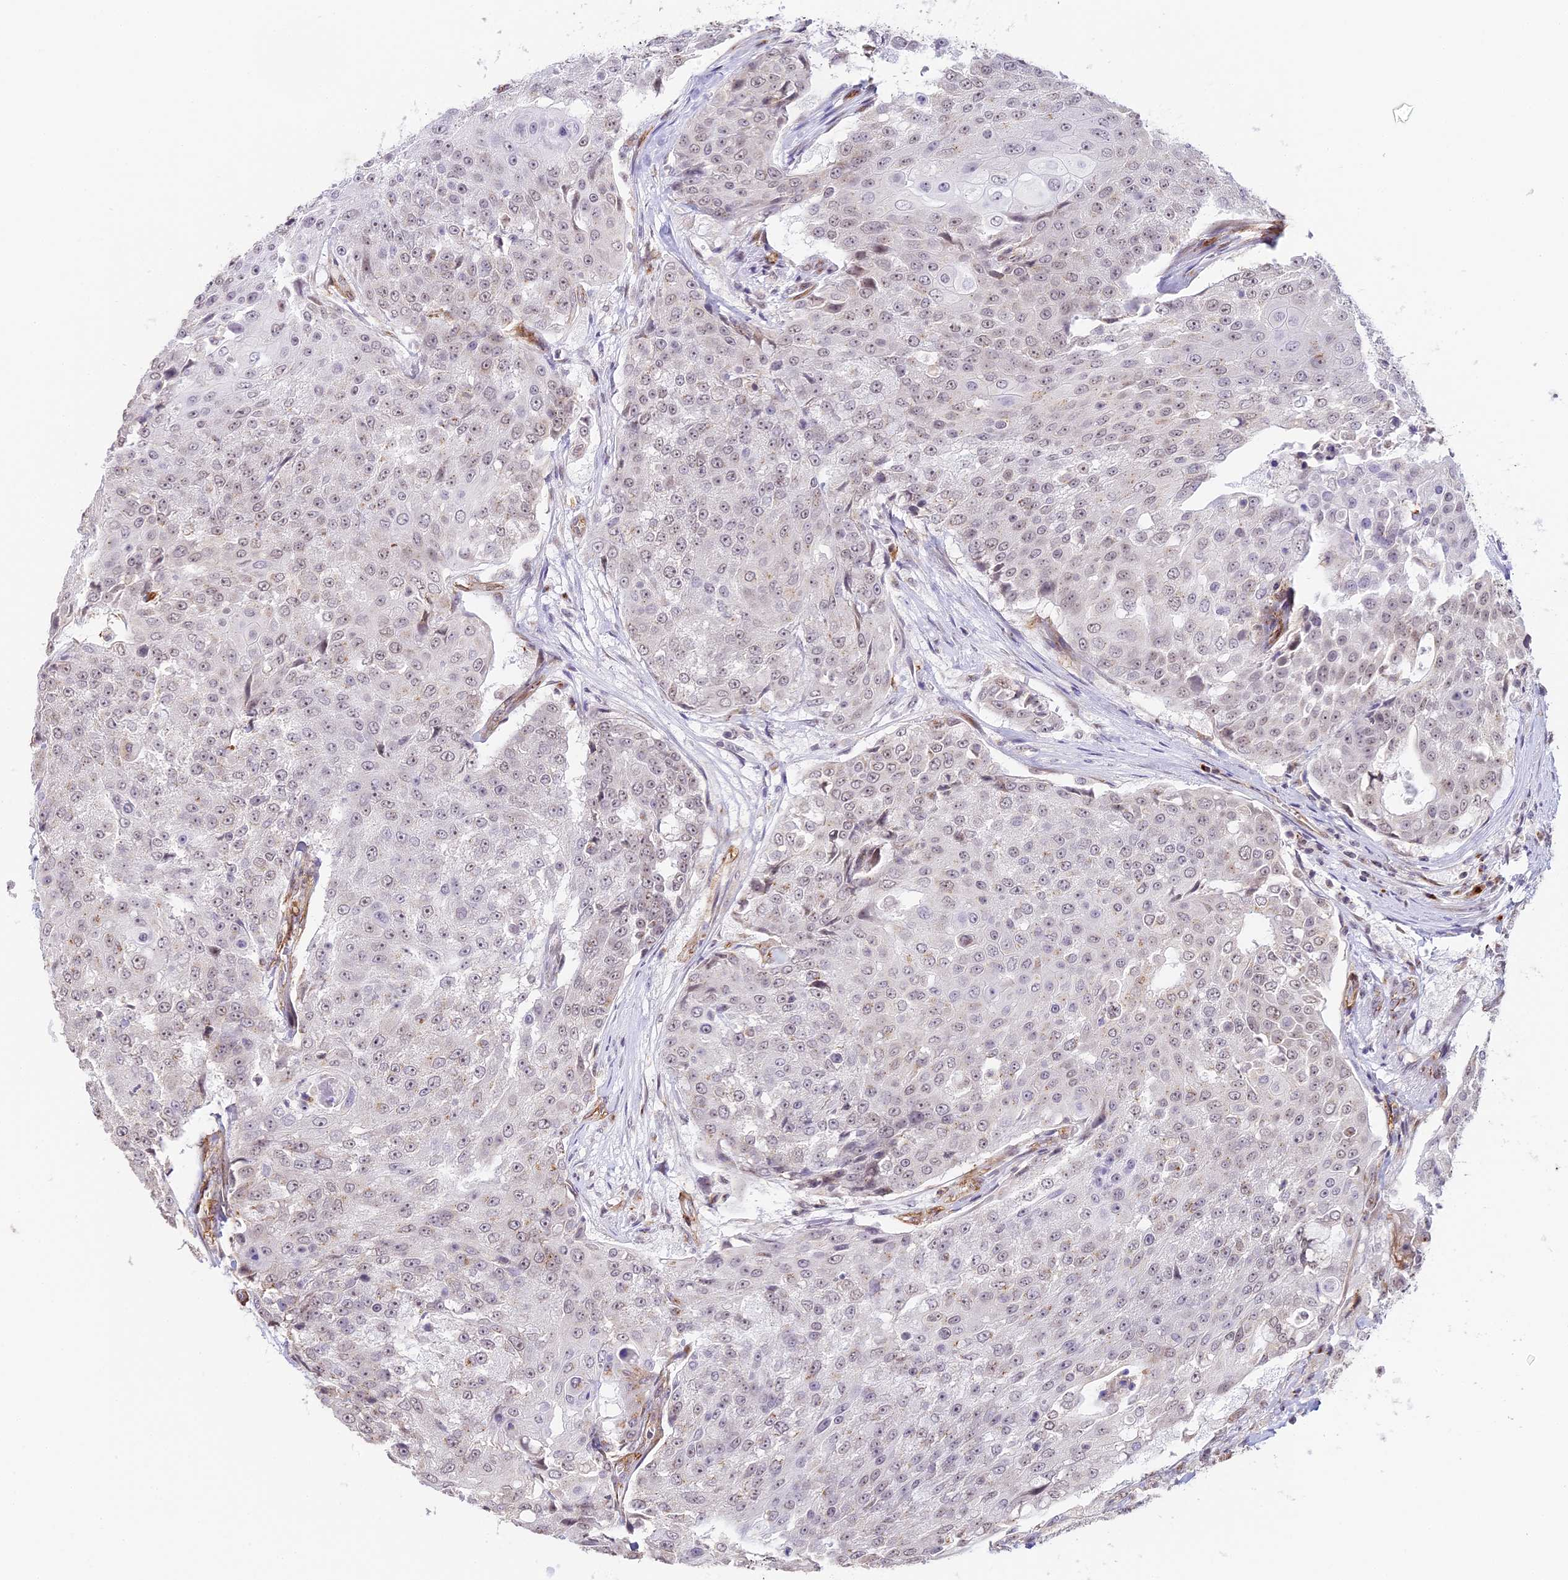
{"staining": {"intensity": "weak", "quantity": "<25%", "location": "nuclear"}, "tissue": "urothelial cancer", "cell_type": "Tumor cells", "image_type": "cancer", "snomed": [{"axis": "morphology", "description": "Urothelial carcinoma, High grade"}, {"axis": "topography", "description": "Urinary bladder"}], "caption": "DAB (3,3'-diaminobenzidine) immunohistochemical staining of human urothelial cancer displays no significant staining in tumor cells.", "gene": "HEATR5B", "patient": {"sex": "female", "age": 63}}